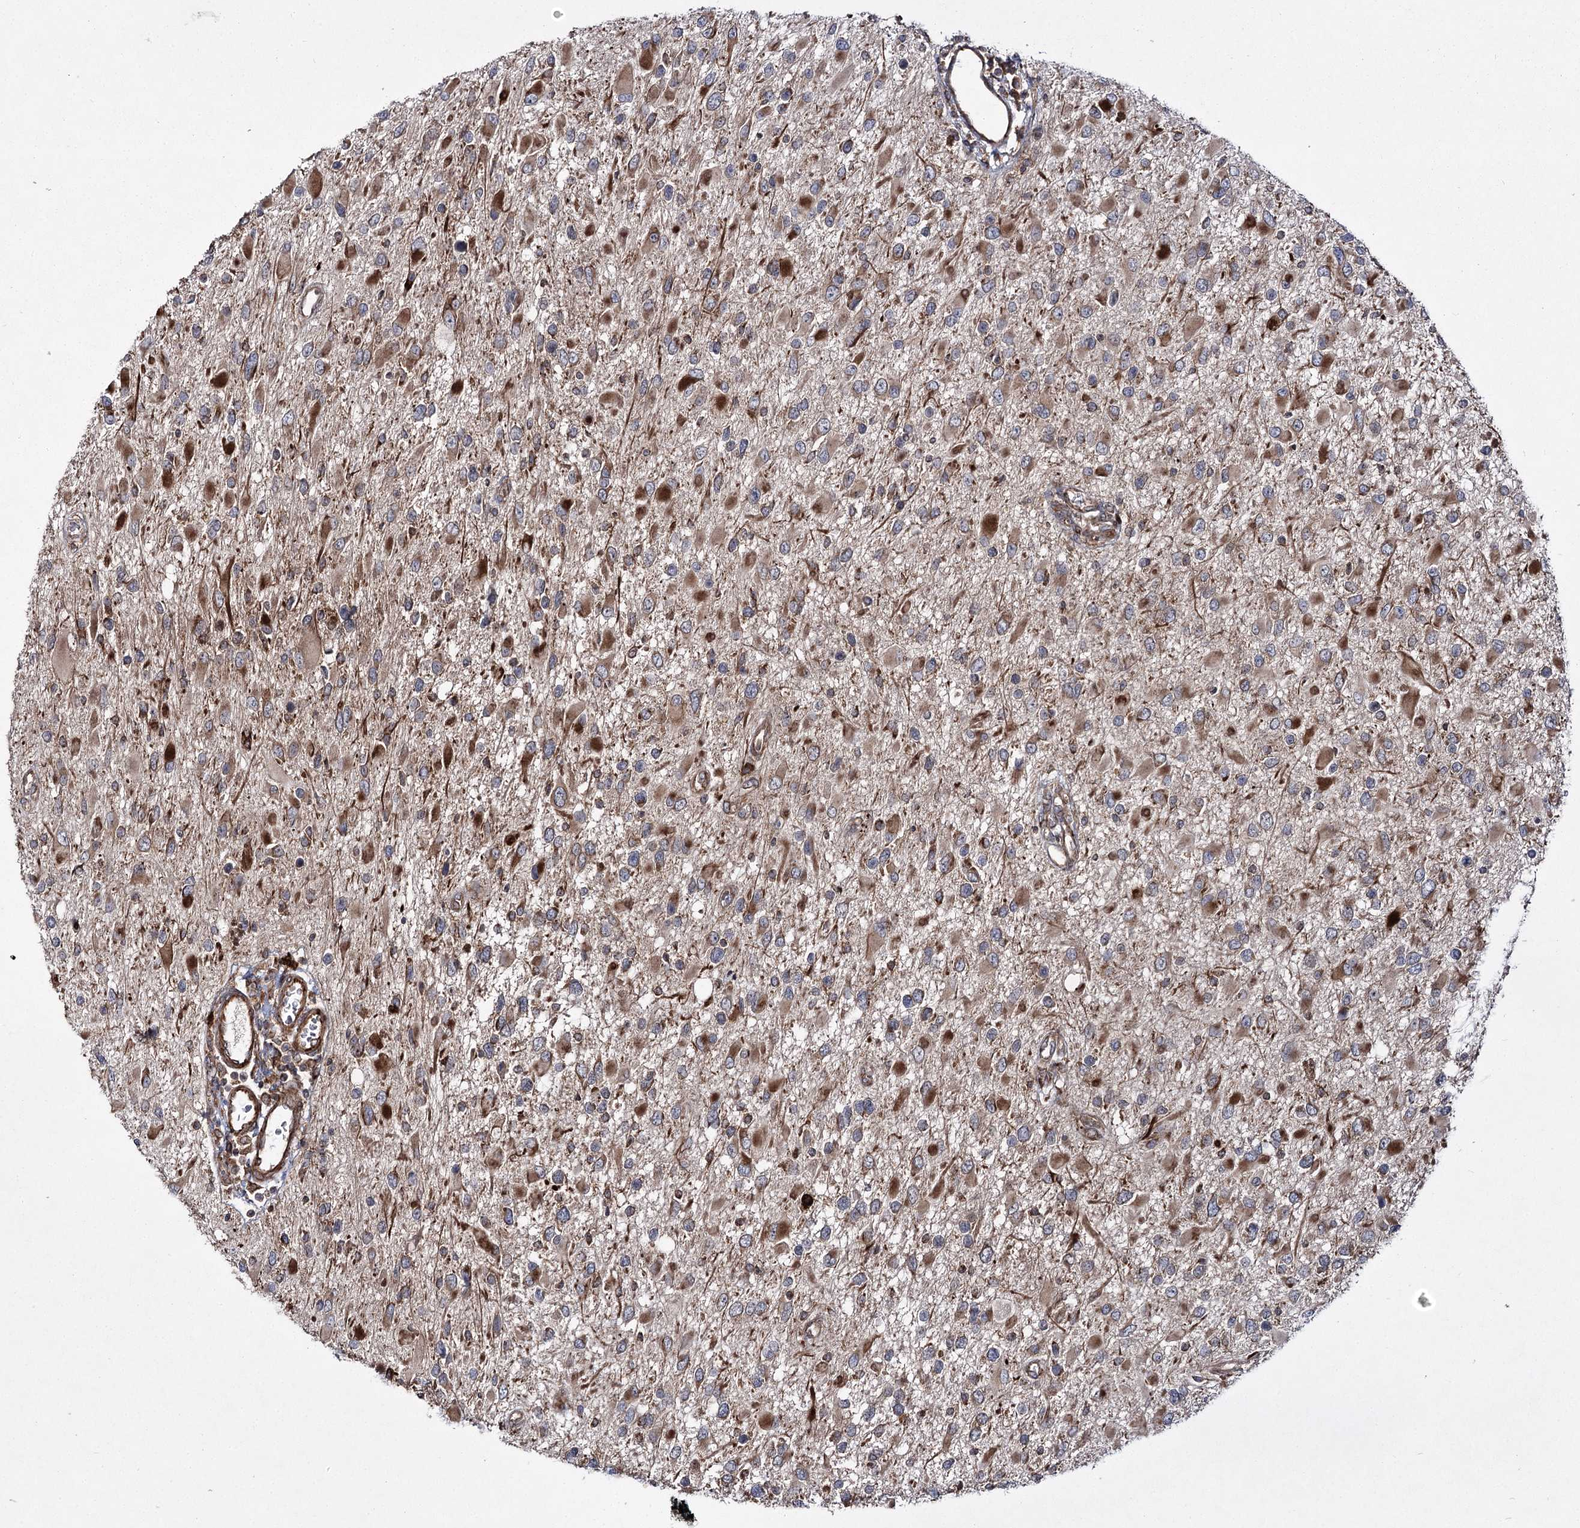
{"staining": {"intensity": "moderate", "quantity": "25%-75%", "location": "cytoplasmic/membranous"}, "tissue": "glioma", "cell_type": "Tumor cells", "image_type": "cancer", "snomed": [{"axis": "morphology", "description": "Glioma, malignant, High grade"}, {"axis": "topography", "description": "Brain"}], "caption": "Immunohistochemical staining of human glioma exhibits medium levels of moderate cytoplasmic/membranous protein expression in about 25%-75% of tumor cells.", "gene": "HECTD2", "patient": {"sex": "male", "age": 53}}